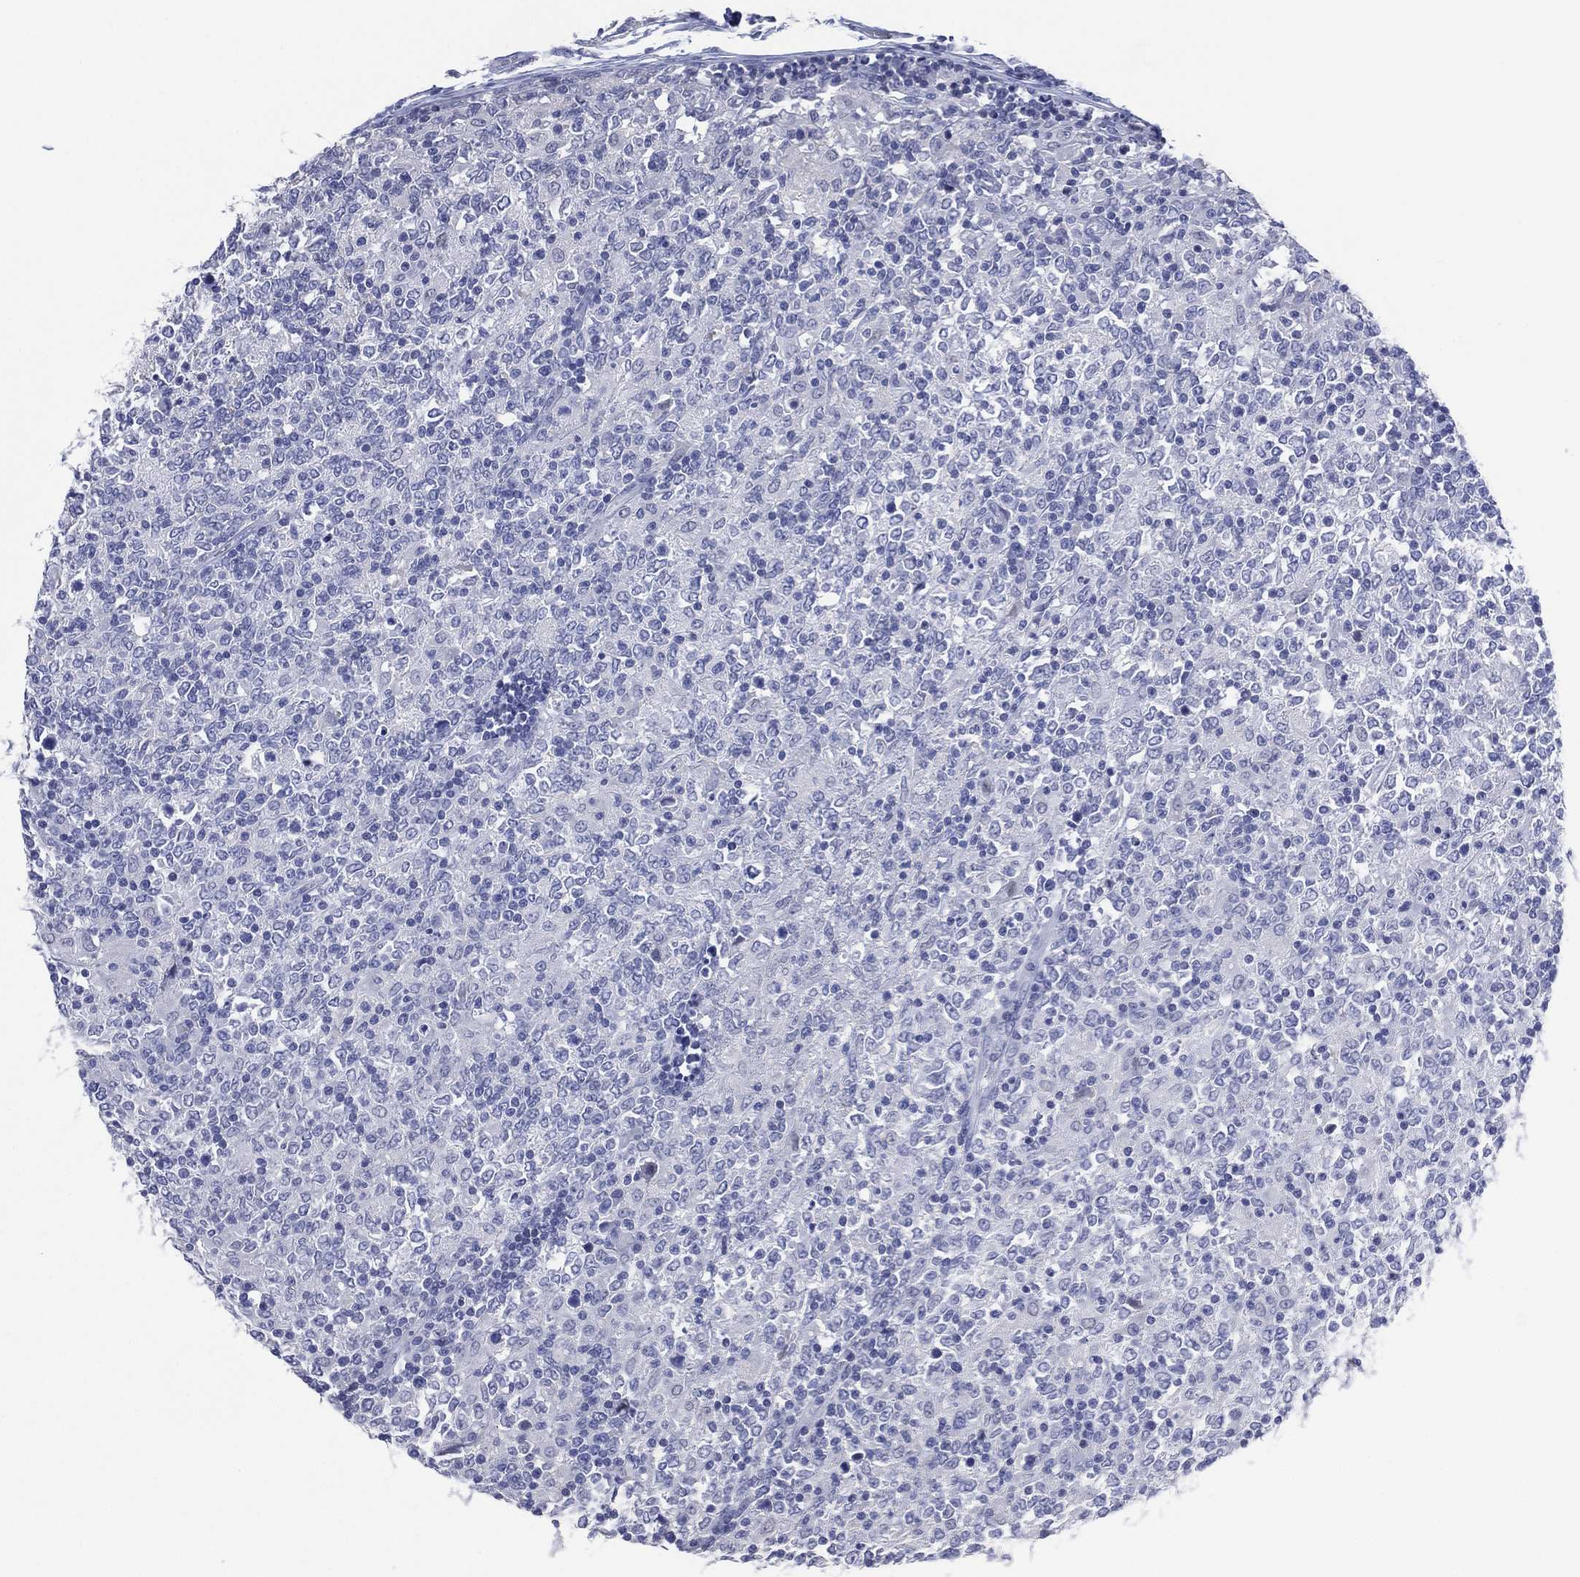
{"staining": {"intensity": "negative", "quantity": "none", "location": "none"}, "tissue": "lymphoma", "cell_type": "Tumor cells", "image_type": "cancer", "snomed": [{"axis": "morphology", "description": "Malignant lymphoma, non-Hodgkin's type, High grade"}, {"axis": "topography", "description": "Lymph node"}], "caption": "A high-resolution photomicrograph shows IHC staining of malignant lymphoma, non-Hodgkin's type (high-grade), which displays no significant positivity in tumor cells. (DAB IHC with hematoxylin counter stain).", "gene": "TMEM247", "patient": {"sex": "female", "age": 84}}